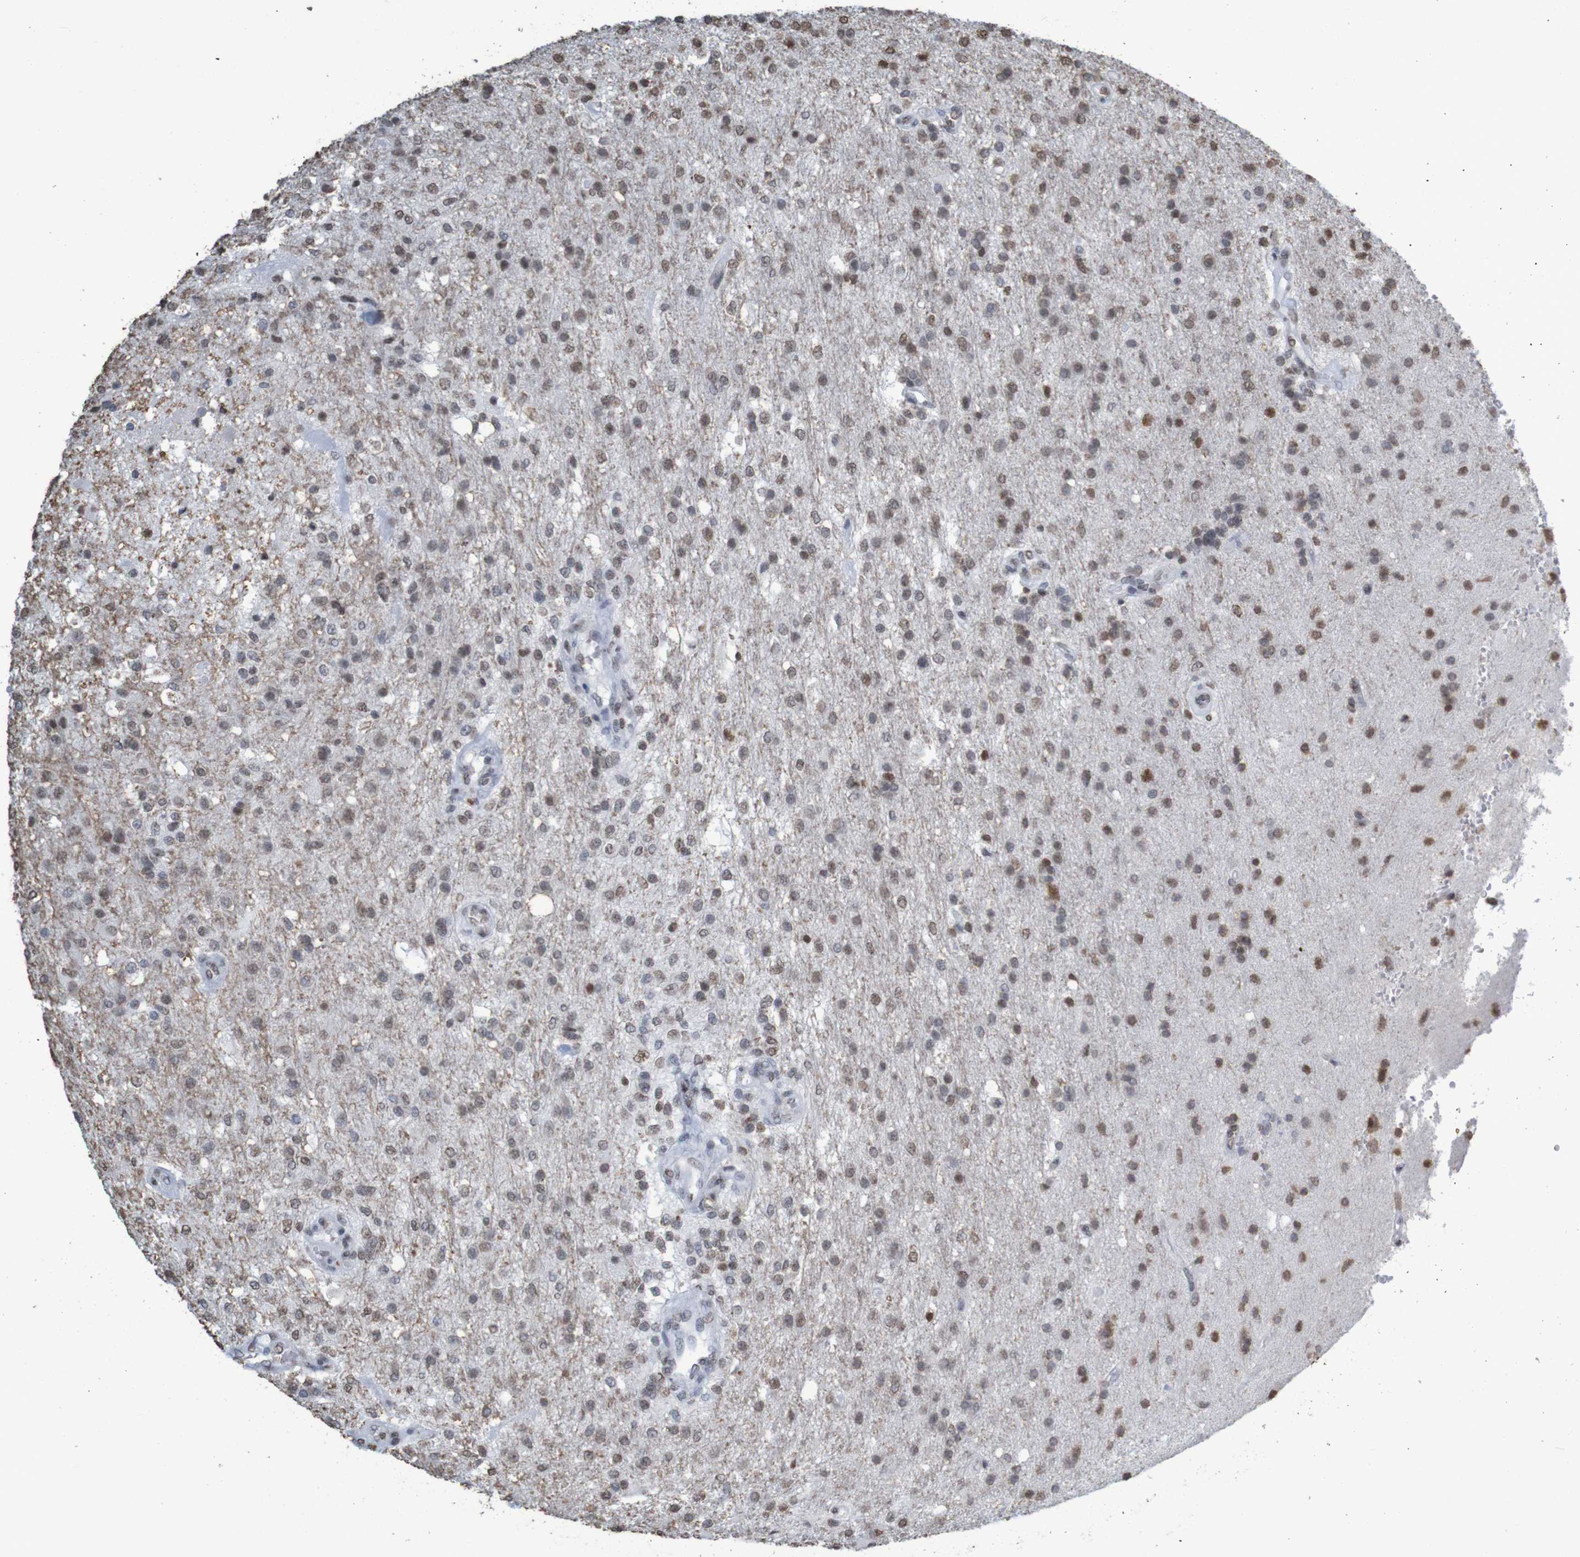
{"staining": {"intensity": "weak", "quantity": "25%-75%", "location": "nuclear"}, "tissue": "glioma", "cell_type": "Tumor cells", "image_type": "cancer", "snomed": [{"axis": "morphology", "description": "Normal tissue, NOS"}, {"axis": "morphology", "description": "Glioma, malignant, High grade"}, {"axis": "topography", "description": "Cerebral cortex"}], "caption": "Brown immunohistochemical staining in human glioma shows weak nuclear expression in approximately 25%-75% of tumor cells. Using DAB (3,3'-diaminobenzidine) (brown) and hematoxylin (blue) stains, captured at high magnification using brightfield microscopy.", "gene": "GFI1", "patient": {"sex": "male", "age": 77}}